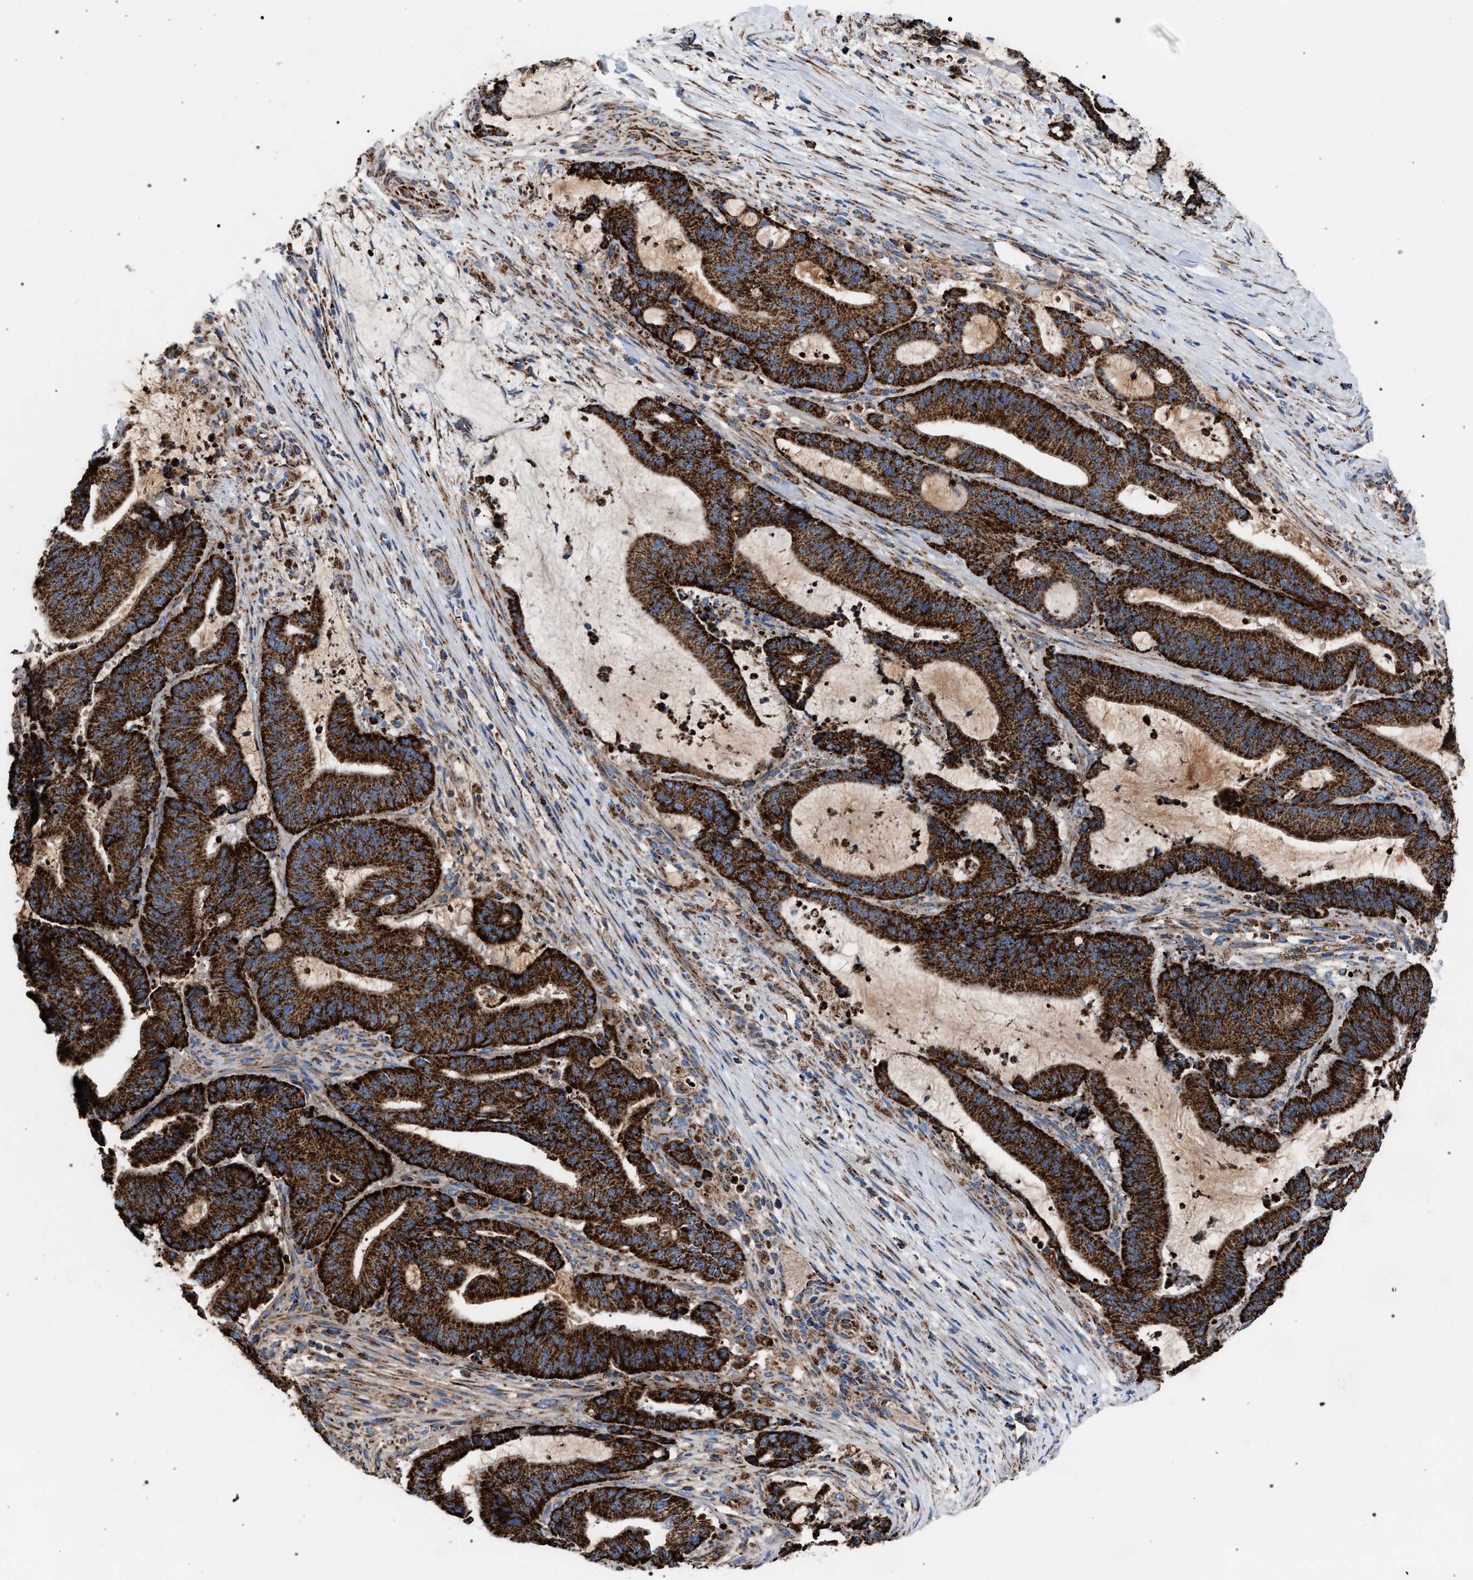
{"staining": {"intensity": "strong", "quantity": ">75%", "location": "cytoplasmic/membranous"}, "tissue": "liver cancer", "cell_type": "Tumor cells", "image_type": "cancer", "snomed": [{"axis": "morphology", "description": "Normal tissue, NOS"}, {"axis": "morphology", "description": "Cholangiocarcinoma"}, {"axis": "topography", "description": "Liver"}, {"axis": "topography", "description": "Peripheral nerve tissue"}], "caption": "High-power microscopy captured an immunohistochemistry (IHC) histopathology image of liver cancer (cholangiocarcinoma), revealing strong cytoplasmic/membranous expression in approximately >75% of tumor cells. The protein of interest is shown in brown color, while the nuclei are stained blue.", "gene": "VPS13A", "patient": {"sex": "female", "age": 73}}